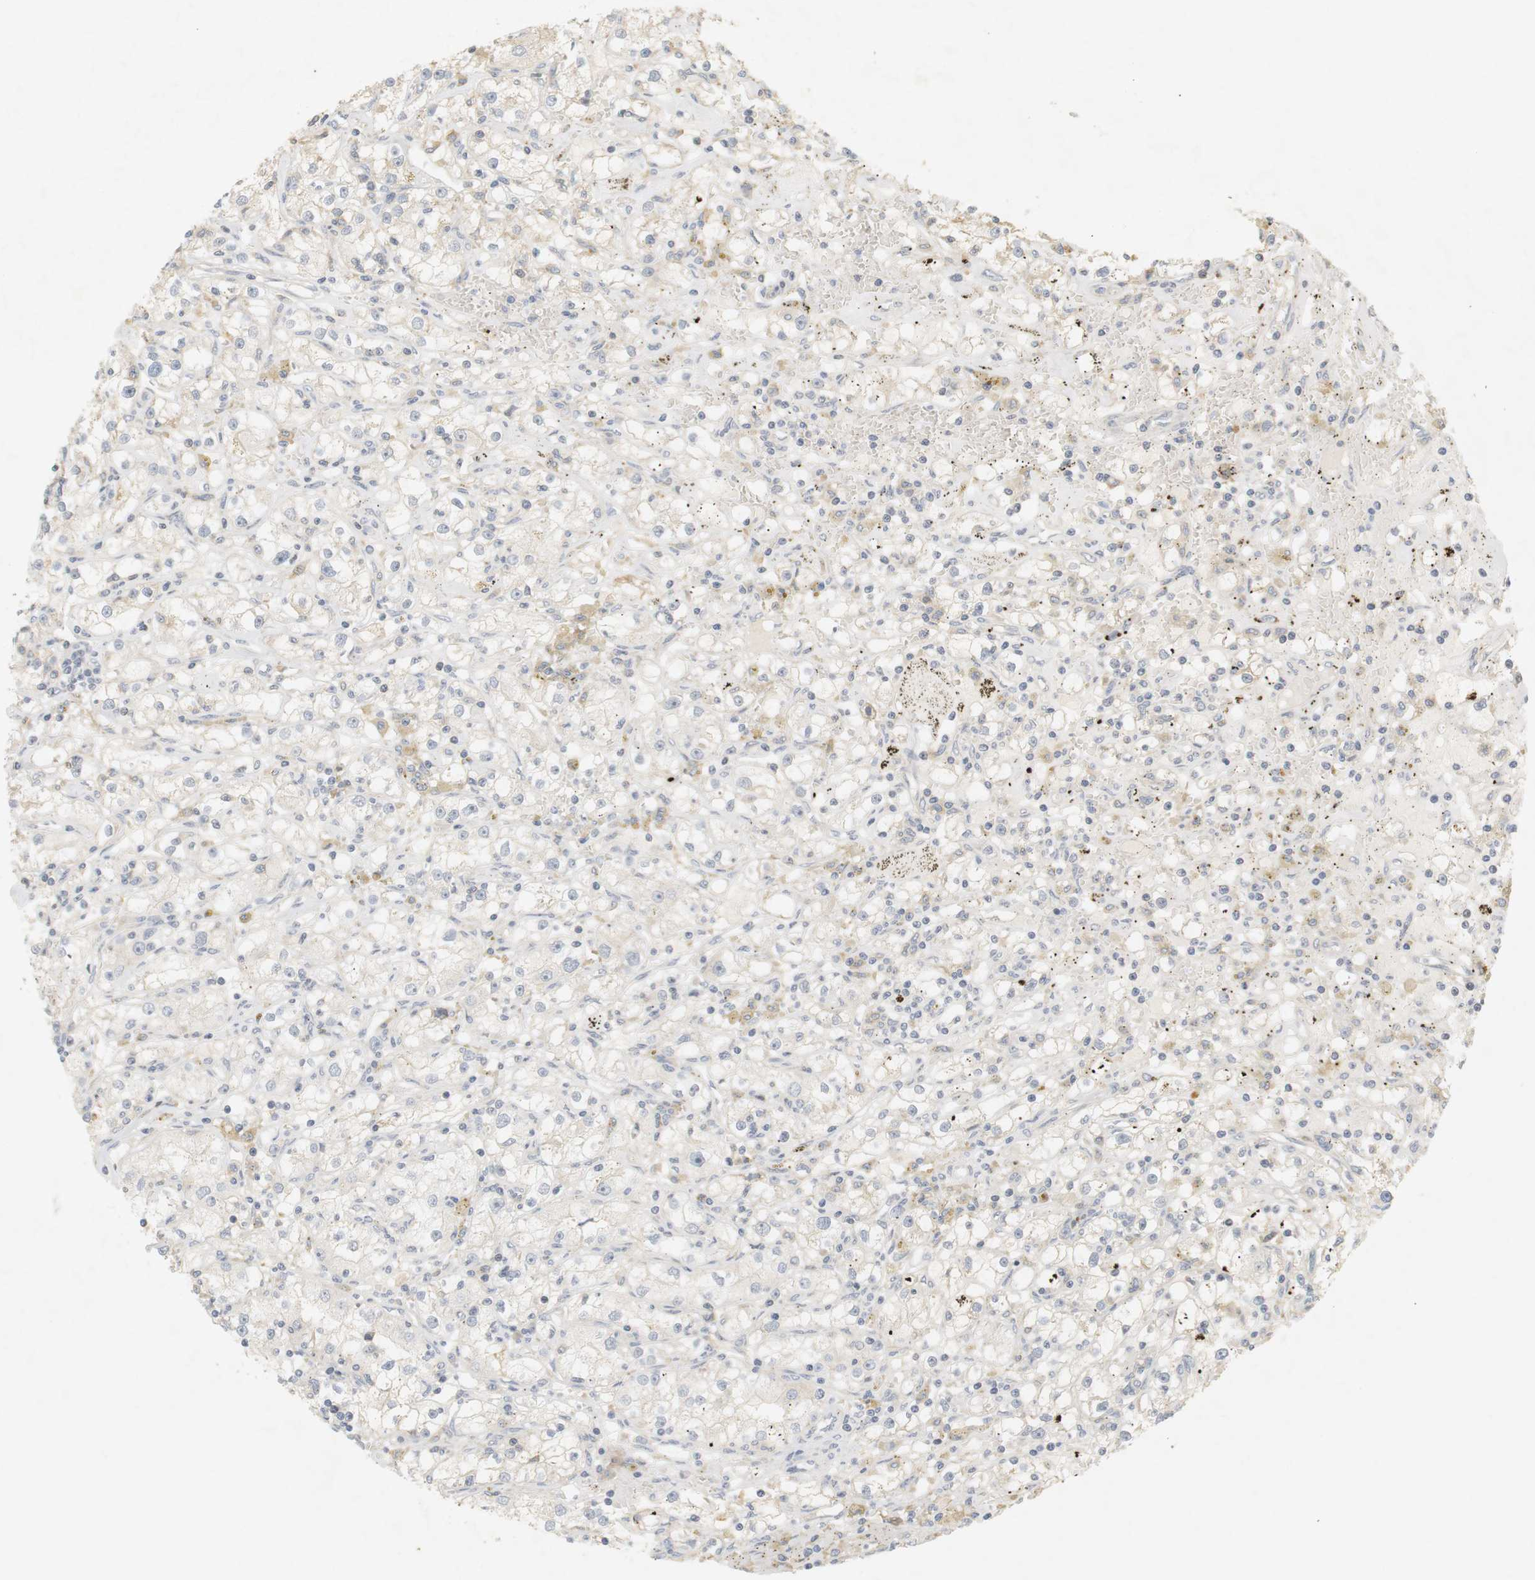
{"staining": {"intensity": "negative", "quantity": "none", "location": "none"}, "tissue": "renal cancer", "cell_type": "Tumor cells", "image_type": "cancer", "snomed": [{"axis": "morphology", "description": "Adenocarcinoma, NOS"}, {"axis": "topography", "description": "Kidney"}], "caption": "A high-resolution photomicrograph shows immunohistochemistry staining of renal cancer, which demonstrates no significant positivity in tumor cells.", "gene": "RTN3", "patient": {"sex": "male", "age": 56}}